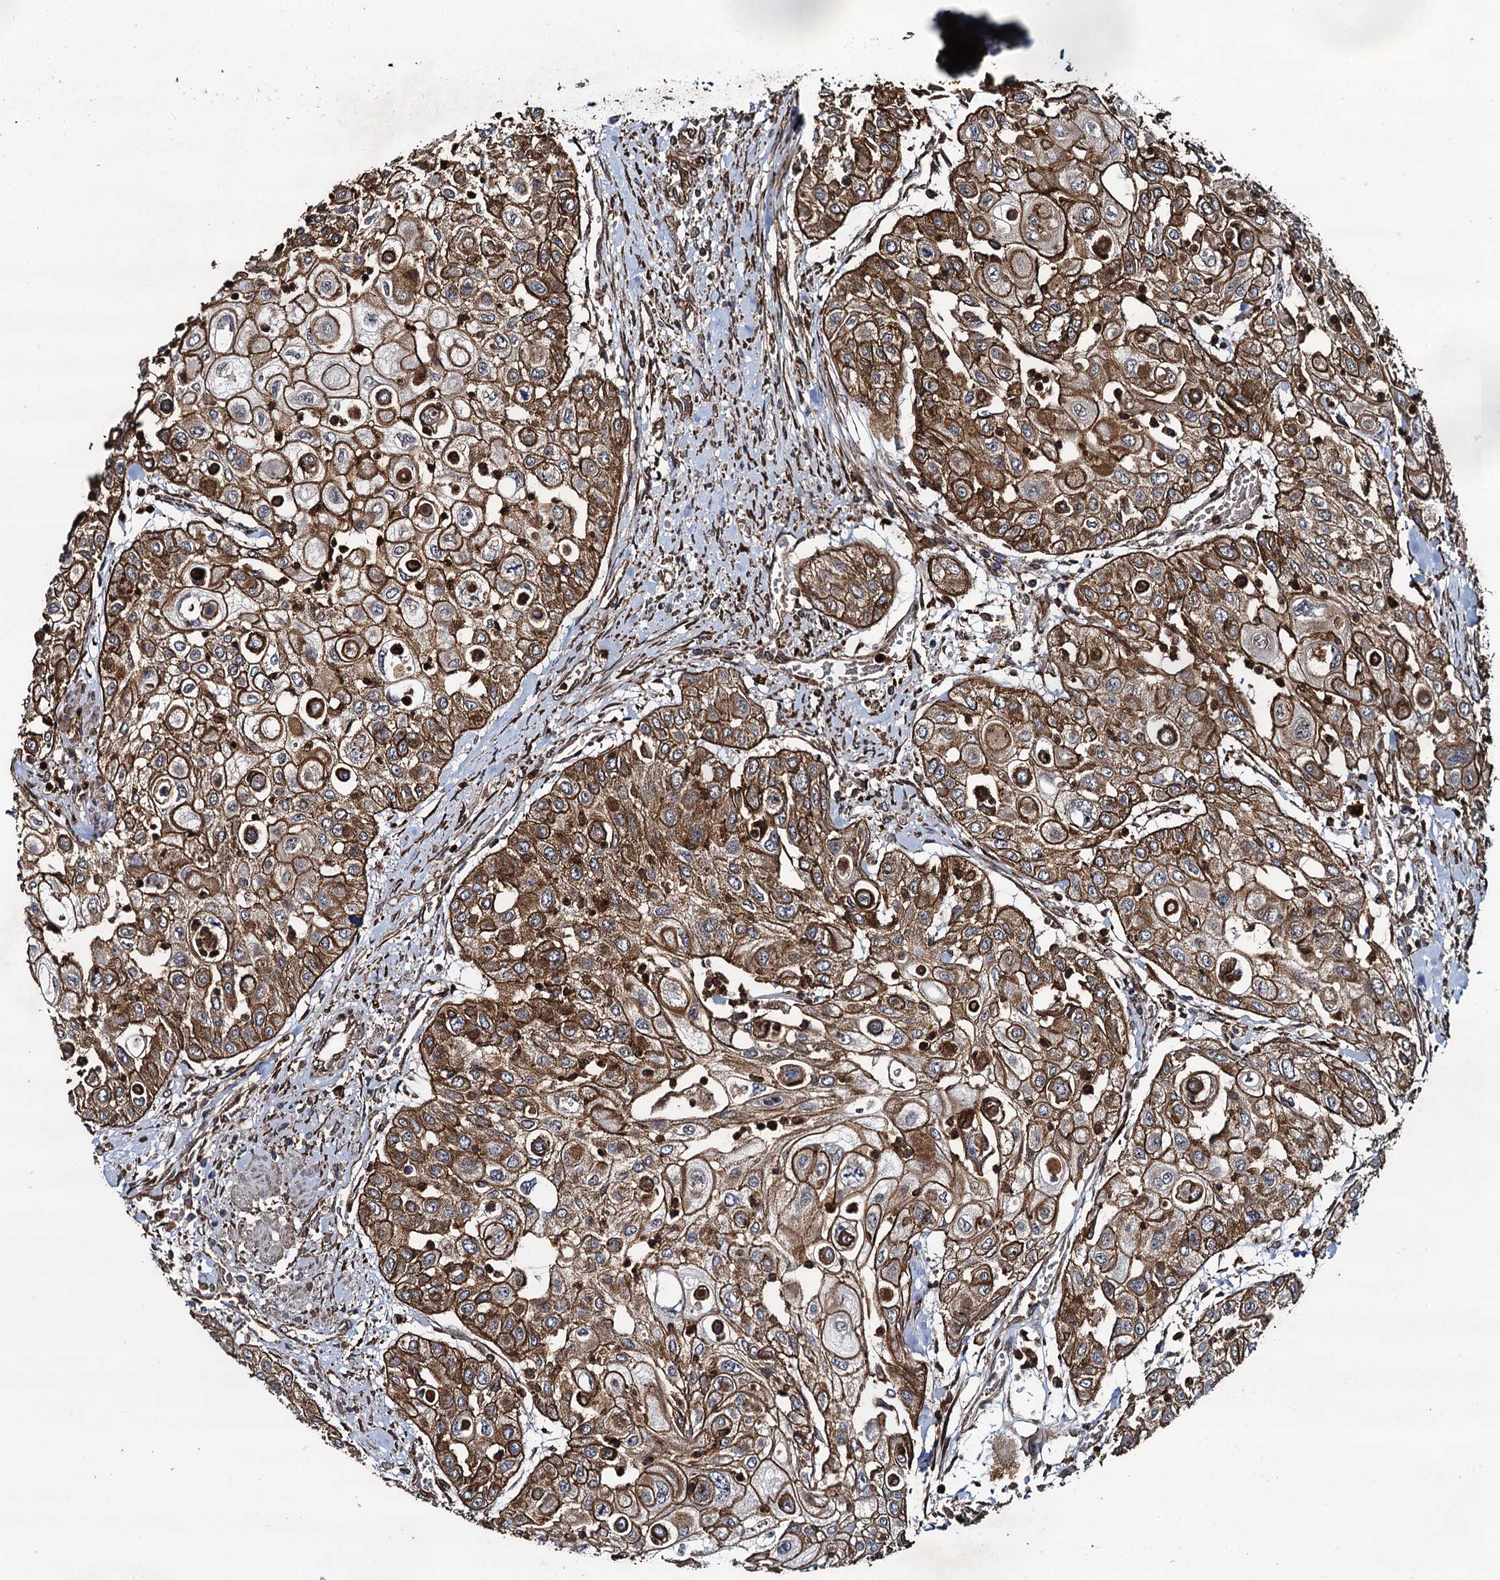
{"staining": {"intensity": "moderate", "quantity": ">75%", "location": "cytoplasmic/membranous"}, "tissue": "urothelial cancer", "cell_type": "Tumor cells", "image_type": "cancer", "snomed": [{"axis": "morphology", "description": "Urothelial carcinoma, High grade"}, {"axis": "topography", "description": "Urinary bladder"}], "caption": "Moderate cytoplasmic/membranous positivity for a protein is identified in about >75% of tumor cells of high-grade urothelial carcinoma using immunohistochemistry (IHC).", "gene": "SVIP", "patient": {"sex": "female", "age": 79}}